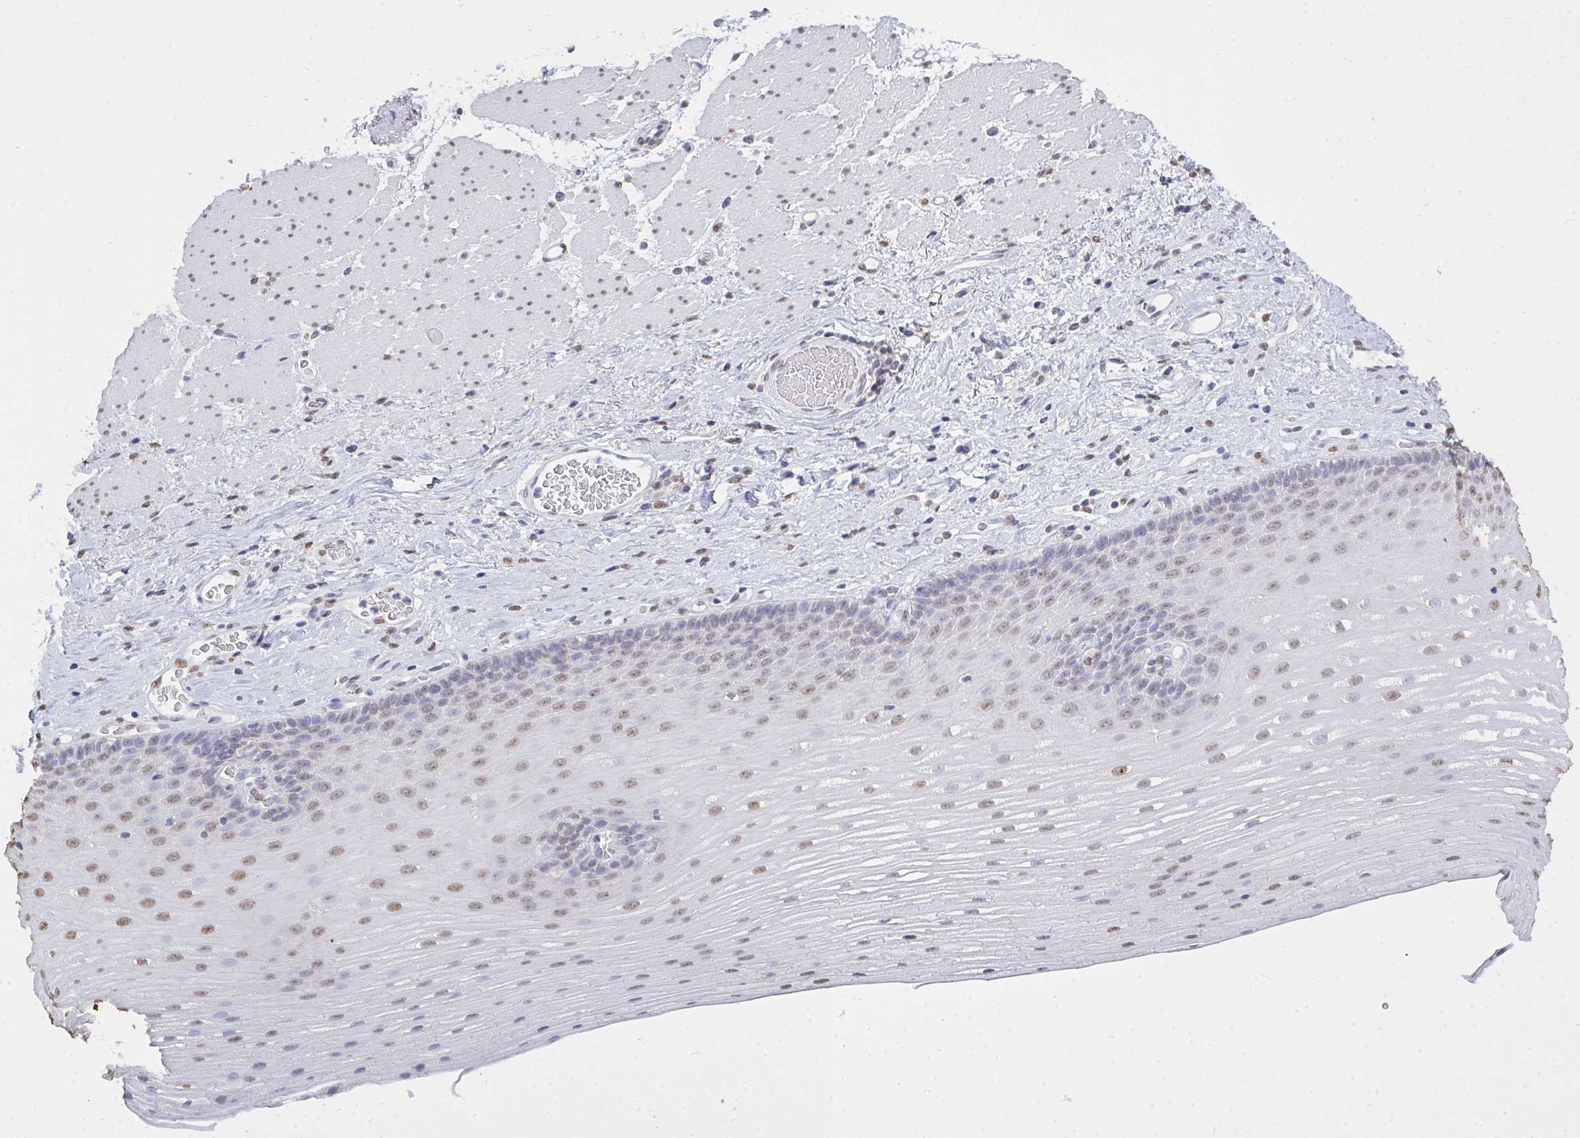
{"staining": {"intensity": "moderate", "quantity": "25%-75%", "location": "nuclear"}, "tissue": "esophagus", "cell_type": "Squamous epithelial cells", "image_type": "normal", "snomed": [{"axis": "morphology", "description": "Normal tissue, NOS"}, {"axis": "topography", "description": "Esophagus"}], "caption": "Squamous epithelial cells display moderate nuclear expression in approximately 25%-75% of cells in benign esophagus. The protein of interest is shown in brown color, while the nuclei are stained blue.", "gene": "SEMA6B", "patient": {"sex": "male", "age": 62}}